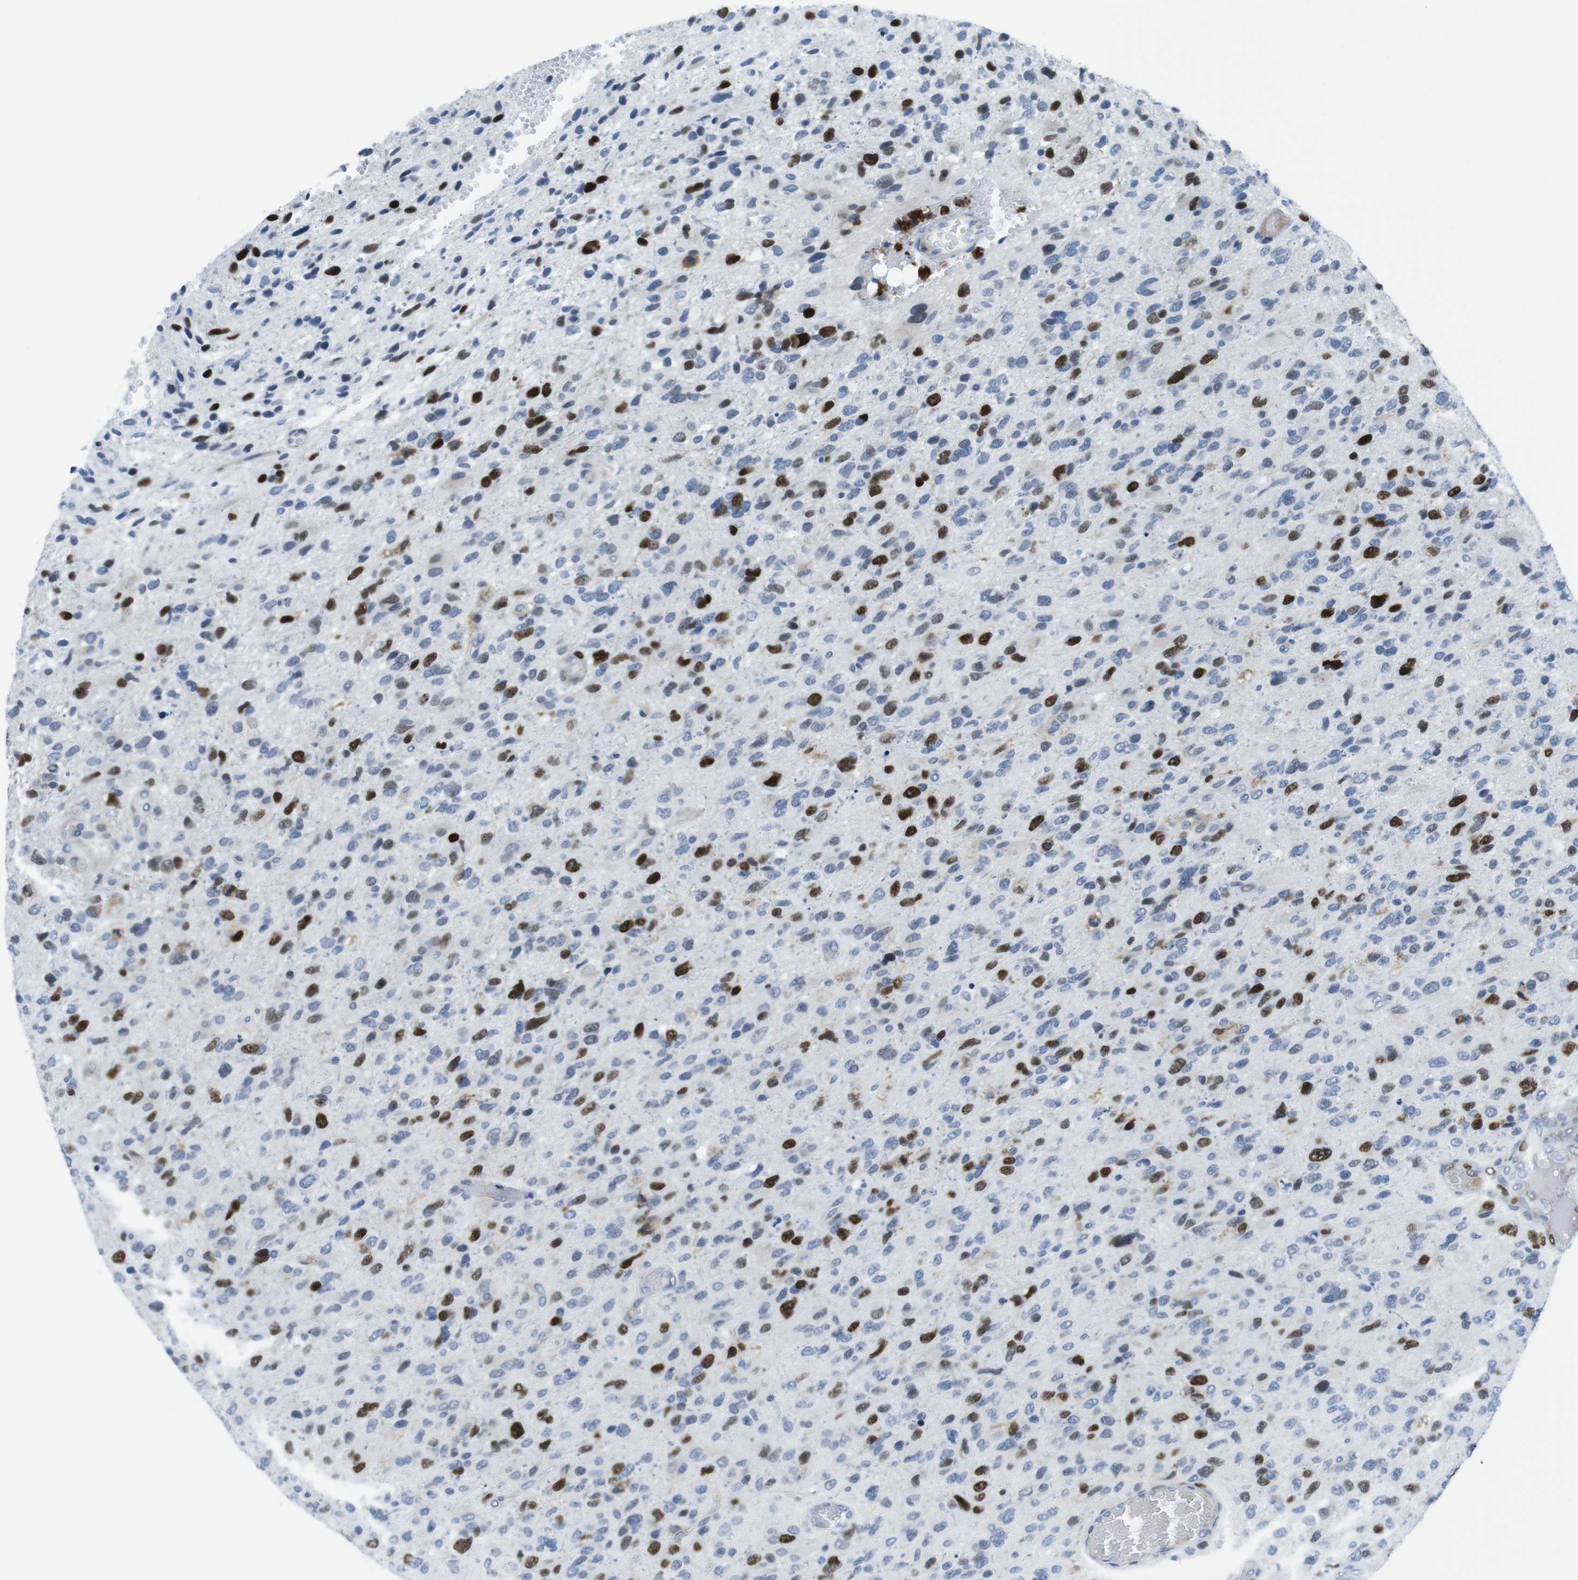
{"staining": {"intensity": "strong", "quantity": "25%-75%", "location": "nuclear"}, "tissue": "glioma", "cell_type": "Tumor cells", "image_type": "cancer", "snomed": [{"axis": "morphology", "description": "Glioma, malignant, High grade"}, {"axis": "topography", "description": "Brain"}], "caption": "Glioma stained with DAB immunohistochemistry displays high levels of strong nuclear expression in about 25%-75% of tumor cells. Immunohistochemistry (ihc) stains the protein of interest in brown and the nuclei are stained blue.", "gene": "CHAF1A", "patient": {"sex": "female", "age": 58}}